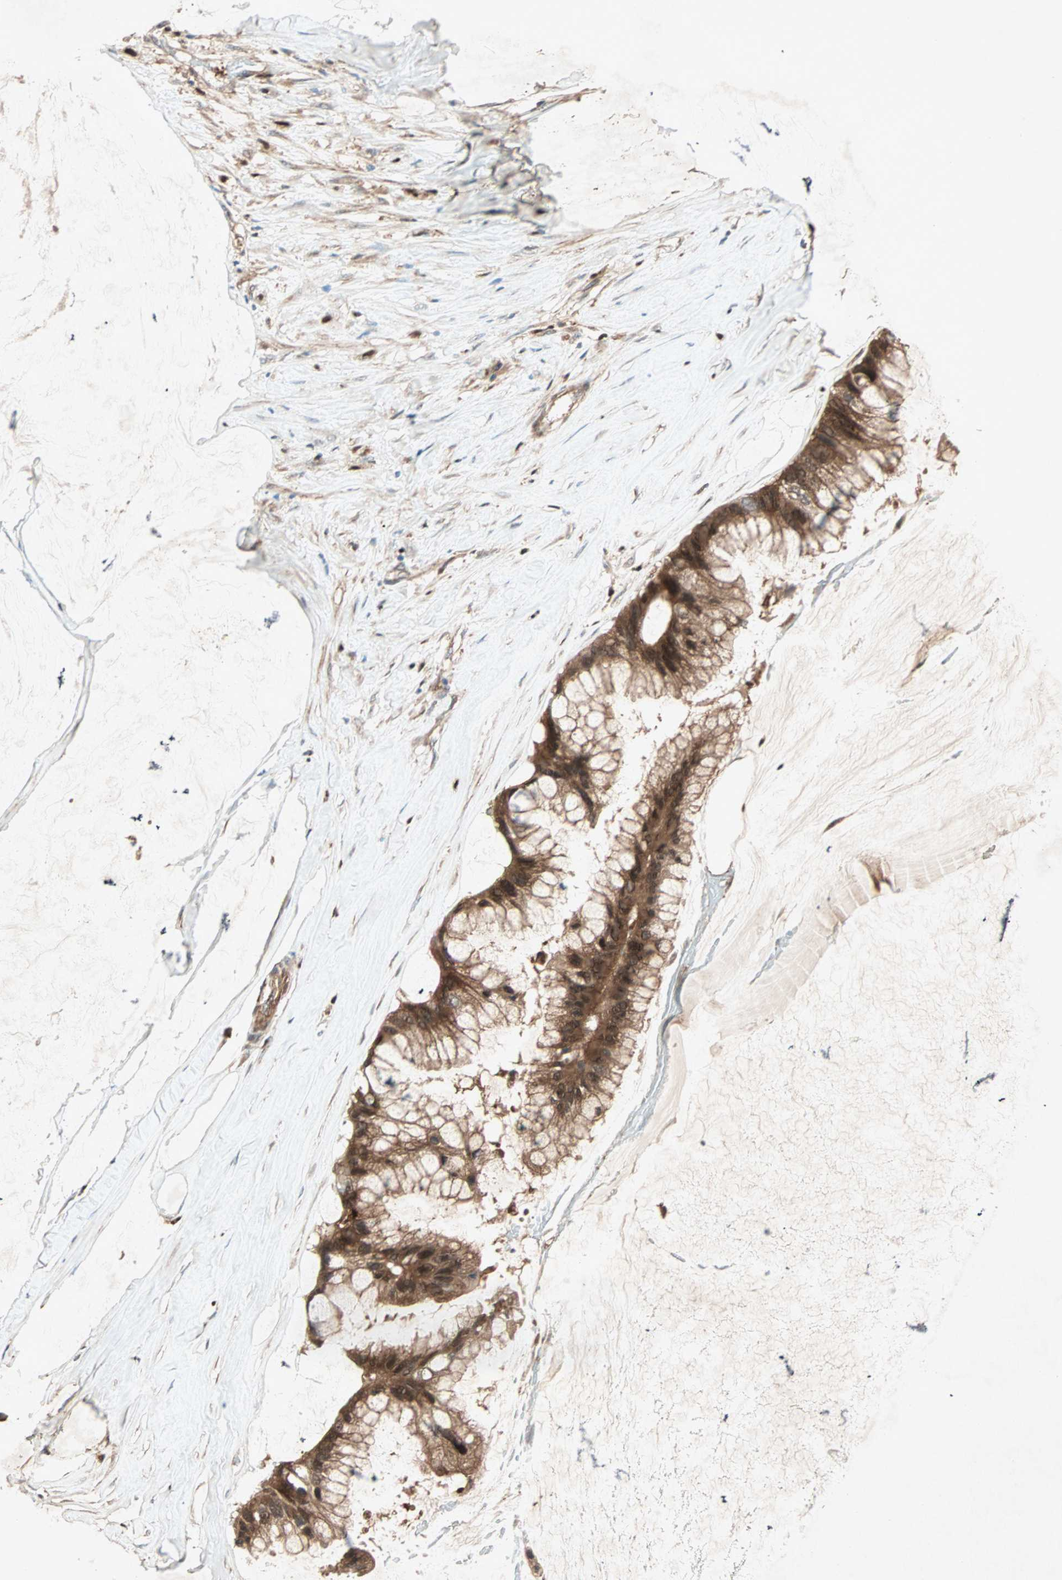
{"staining": {"intensity": "moderate", "quantity": ">75%", "location": "cytoplasmic/membranous"}, "tissue": "ovarian cancer", "cell_type": "Tumor cells", "image_type": "cancer", "snomed": [{"axis": "morphology", "description": "Cystadenocarcinoma, mucinous, NOS"}, {"axis": "topography", "description": "Ovary"}], "caption": "Immunohistochemical staining of ovarian mucinous cystadenocarcinoma demonstrates medium levels of moderate cytoplasmic/membranous positivity in approximately >75% of tumor cells.", "gene": "SDSL", "patient": {"sex": "female", "age": 39}}